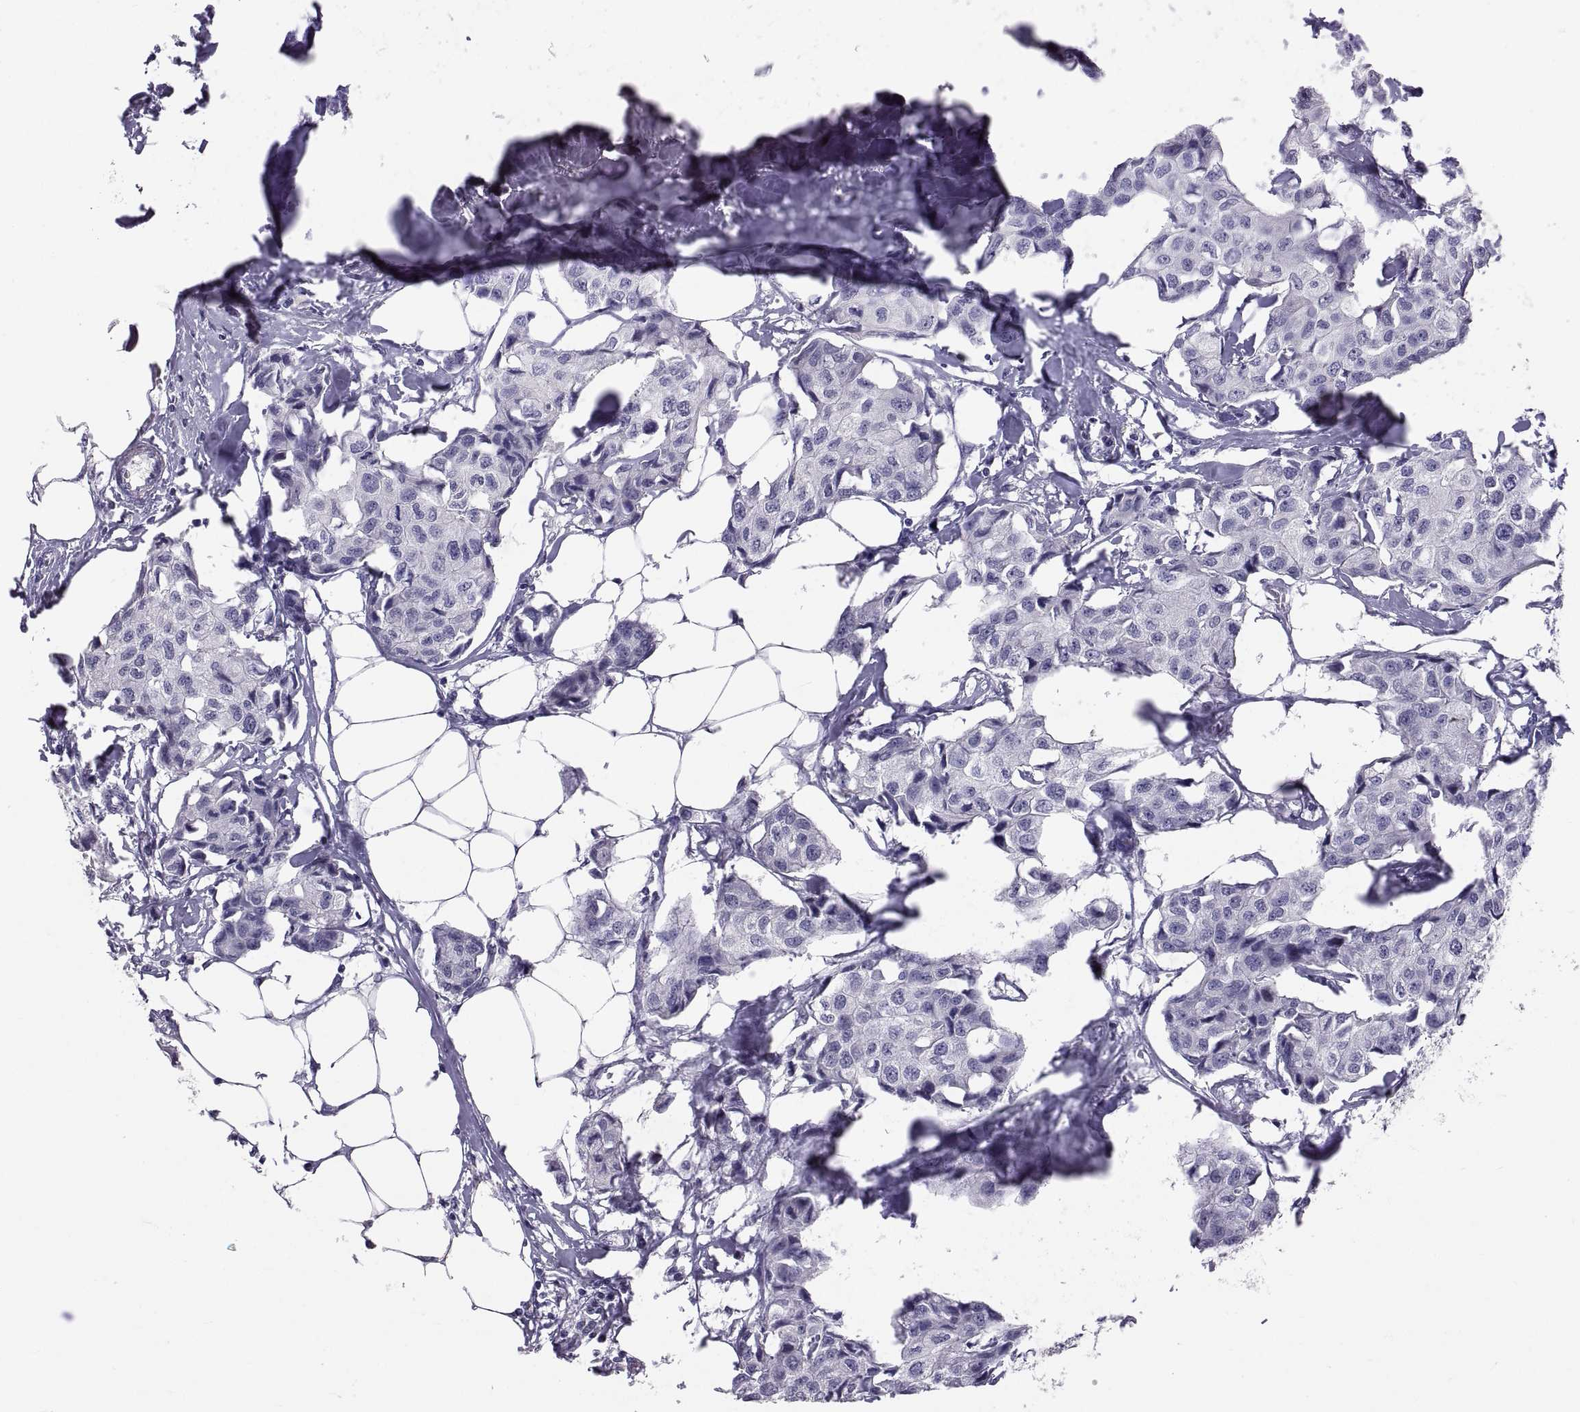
{"staining": {"intensity": "negative", "quantity": "none", "location": "none"}, "tissue": "breast cancer", "cell_type": "Tumor cells", "image_type": "cancer", "snomed": [{"axis": "morphology", "description": "Duct carcinoma"}, {"axis": "topography", "description": "Breast"}], "caption": "This is an immunohistochemistry histopathology image of human breast cancer (infiltrating ductal carcinoma). There is no positivity in tumor cells.", "gene": "PTN", "patient": {"sex": "female", "age": 80}}